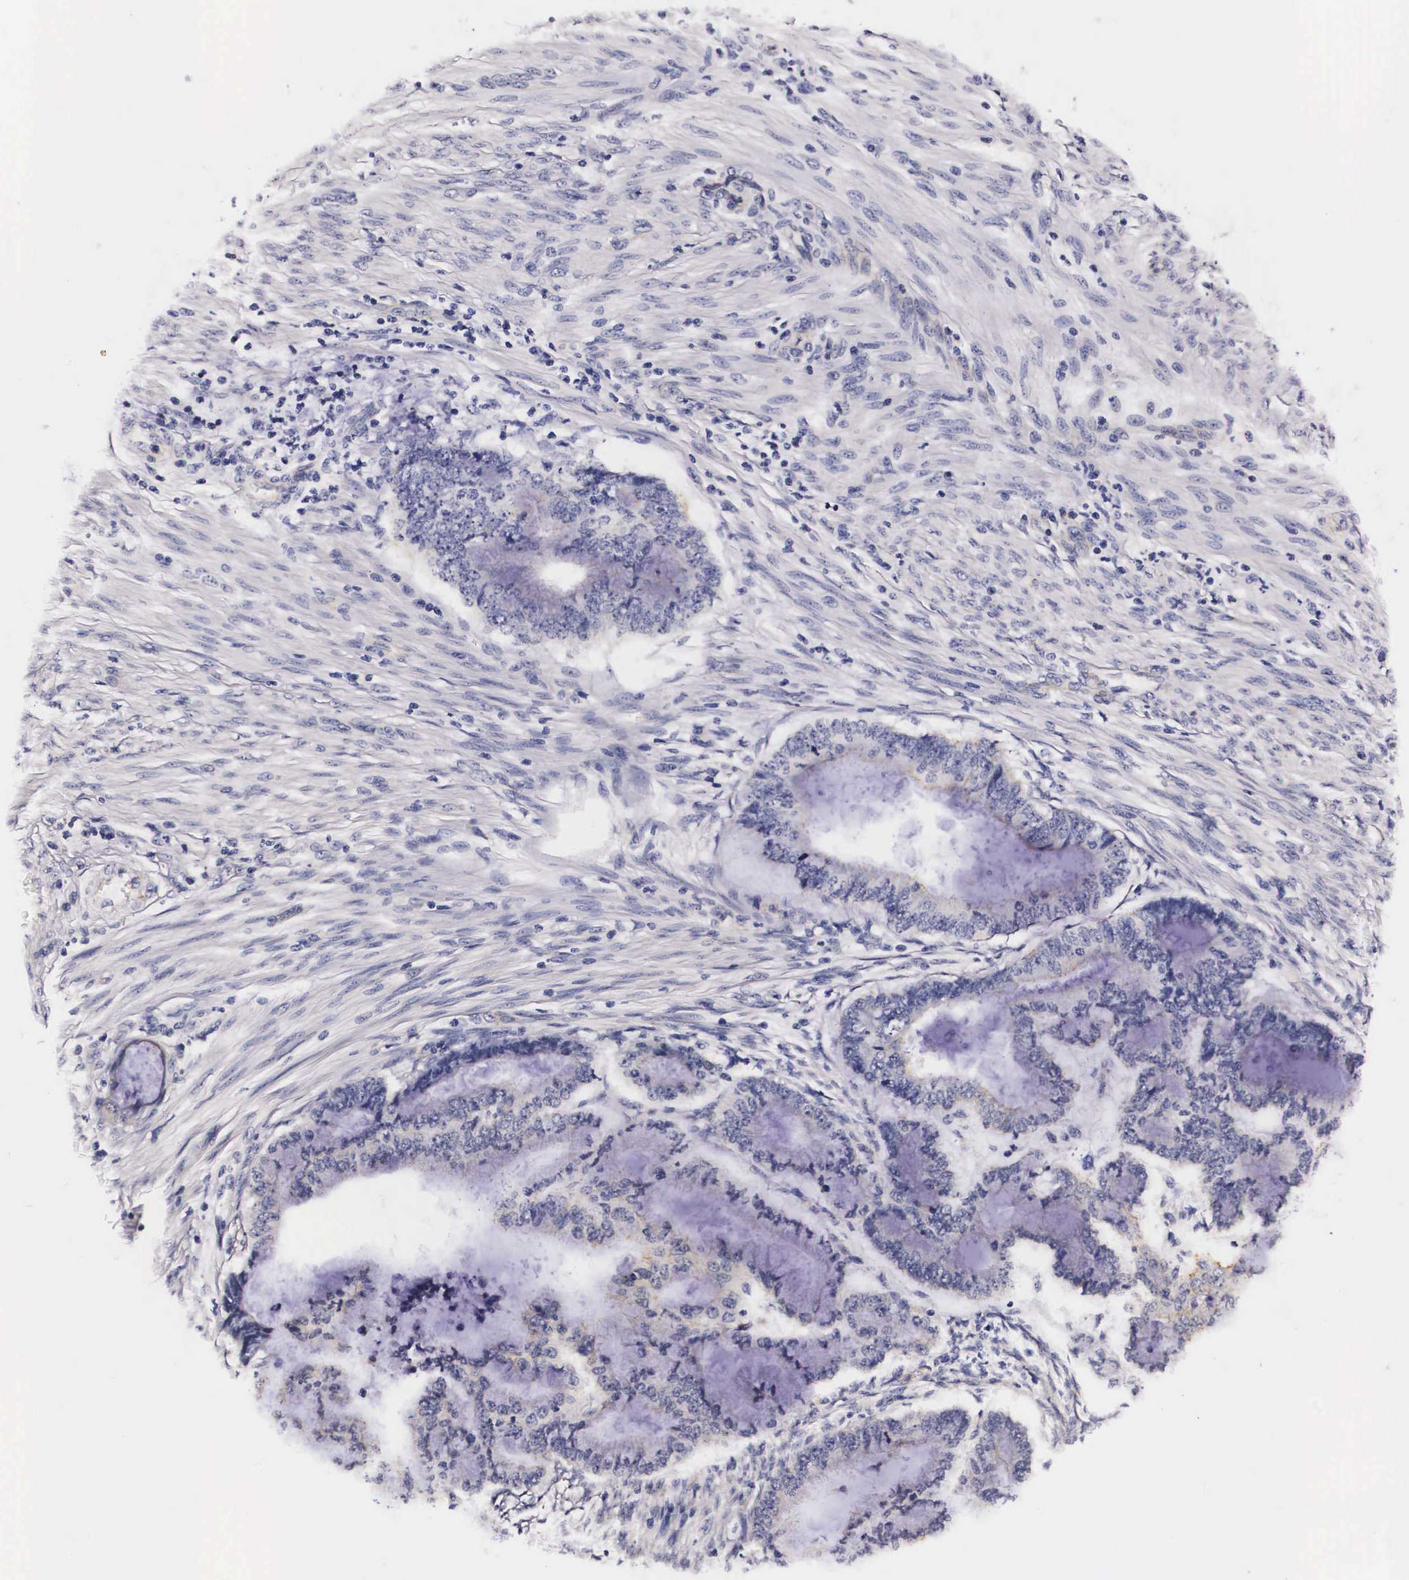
{"staining": {"intensity": "negative", "quantity": "none", "location": "none"}, "tissue": "endometrial cancer", "cell_type": "Tumor cells", "image_type": "cancer", "snomed": [{"axis": "morphology", "description": "Adenocarcinoma, NOS"}, {"axis": "topography", "description": "Endometrium"}], "caption": "This is a histopathology image of immunohistochemistry (IHC) staining of endometrial cancer, which shows no staining in tumor cells. (Brightfield microscopy of DAB immunohistochemistry (IHC) at high magnification).", "gene": "PHETA2", "patient": {"sex": "female", "age": 63}}